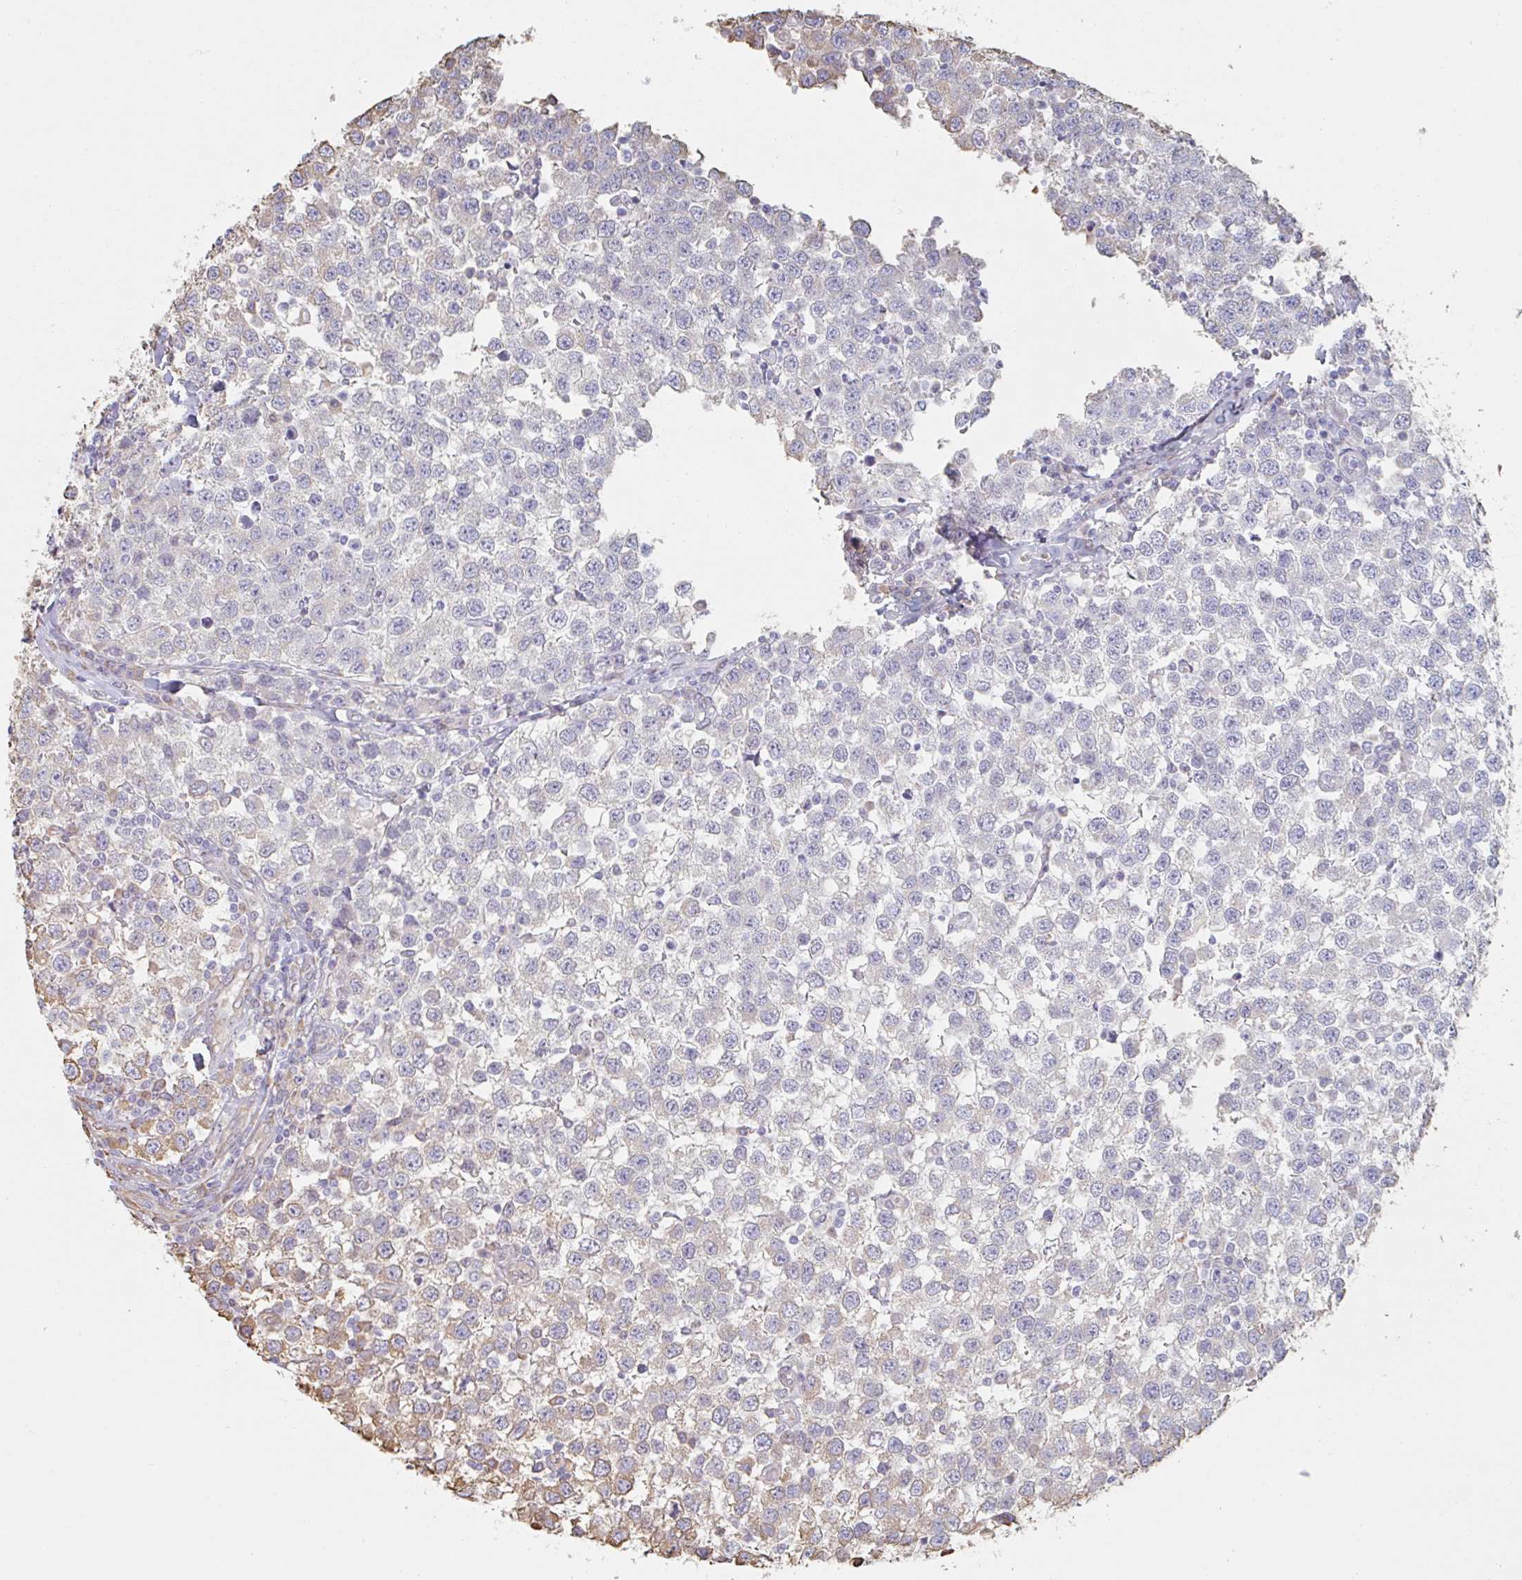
{"staining": {"intensity": "moderate", "quantity": "<25%", "location": "cytoplasmic/membranous"}, "tissue": "testis cancer", "cell_type": "Tumor cells", "image_type": "cancer", "snomed": [{"axis": "morphology", "description": "Seminoma, NOS"}, {"axis": "topography", "description": "Testis"}], "caption": "Moderate cytoplasmic/membranous staining for a protein is seen in approximately <25% of tumor cells of testis cancer (seminoma) using IHC.", "gene": "RAB5IF", "patient": {"sex": "male", "age": 34}}